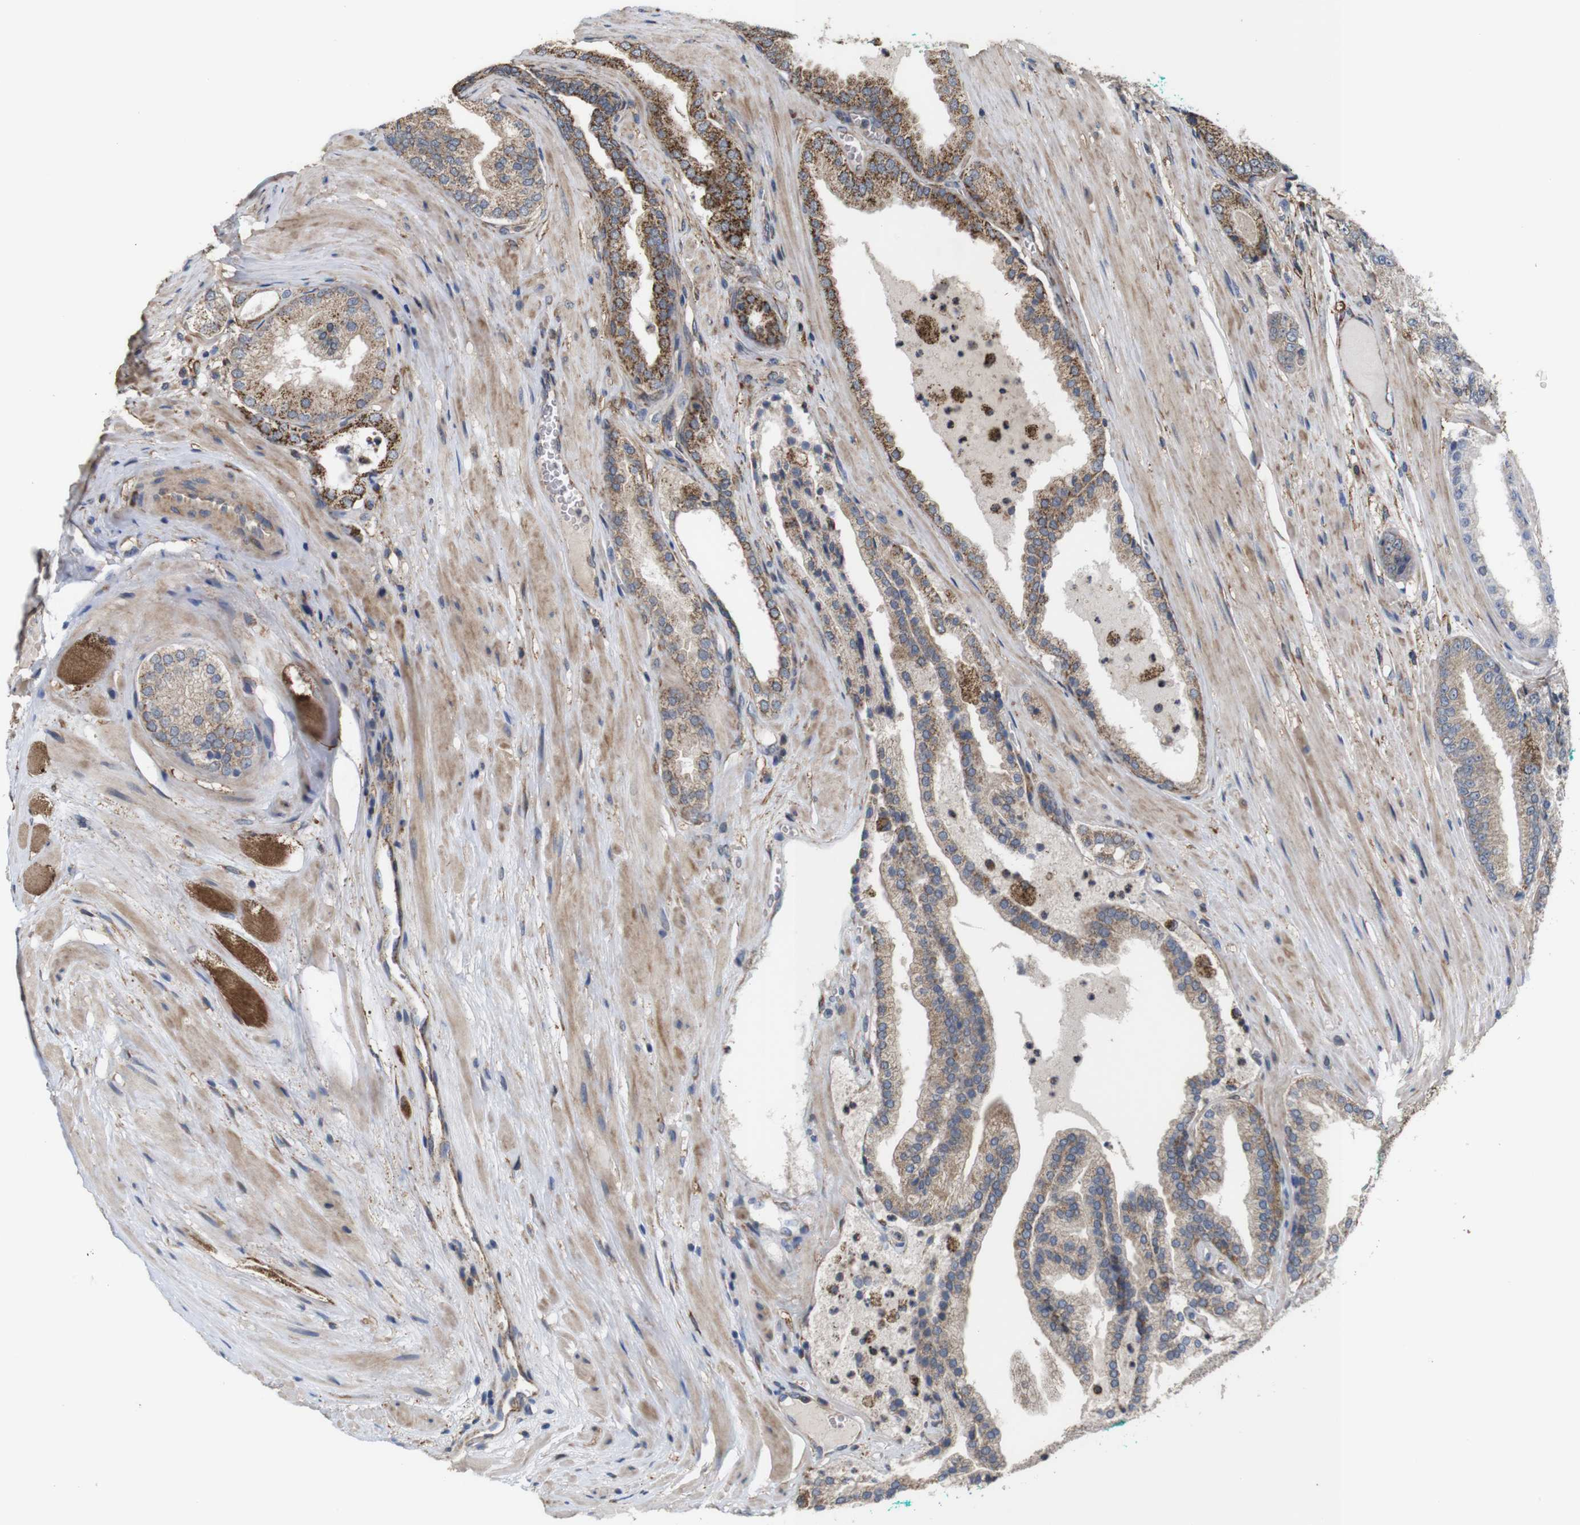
{"staining": {"intensity": "strong", "quantity": "25%-75%", "location": "cytoplasmic/membranous"}, "tissue": "prostate cancer", "cell_type": "Tumor cells", "image_type": "cancer", "snomed": [{"axis": "morphology", "description": "Adenocarcinoma, High grade"}, {"axis": "topography", "description": "Prostate"}], "caption": "A brown stain labels strong cytoplasmic/membranous staining of a protein in prostate high-grade adenocarcinoma tumor cells.", "gene": "PTPRR", "patient": {"sex": "male", "age": 59}}